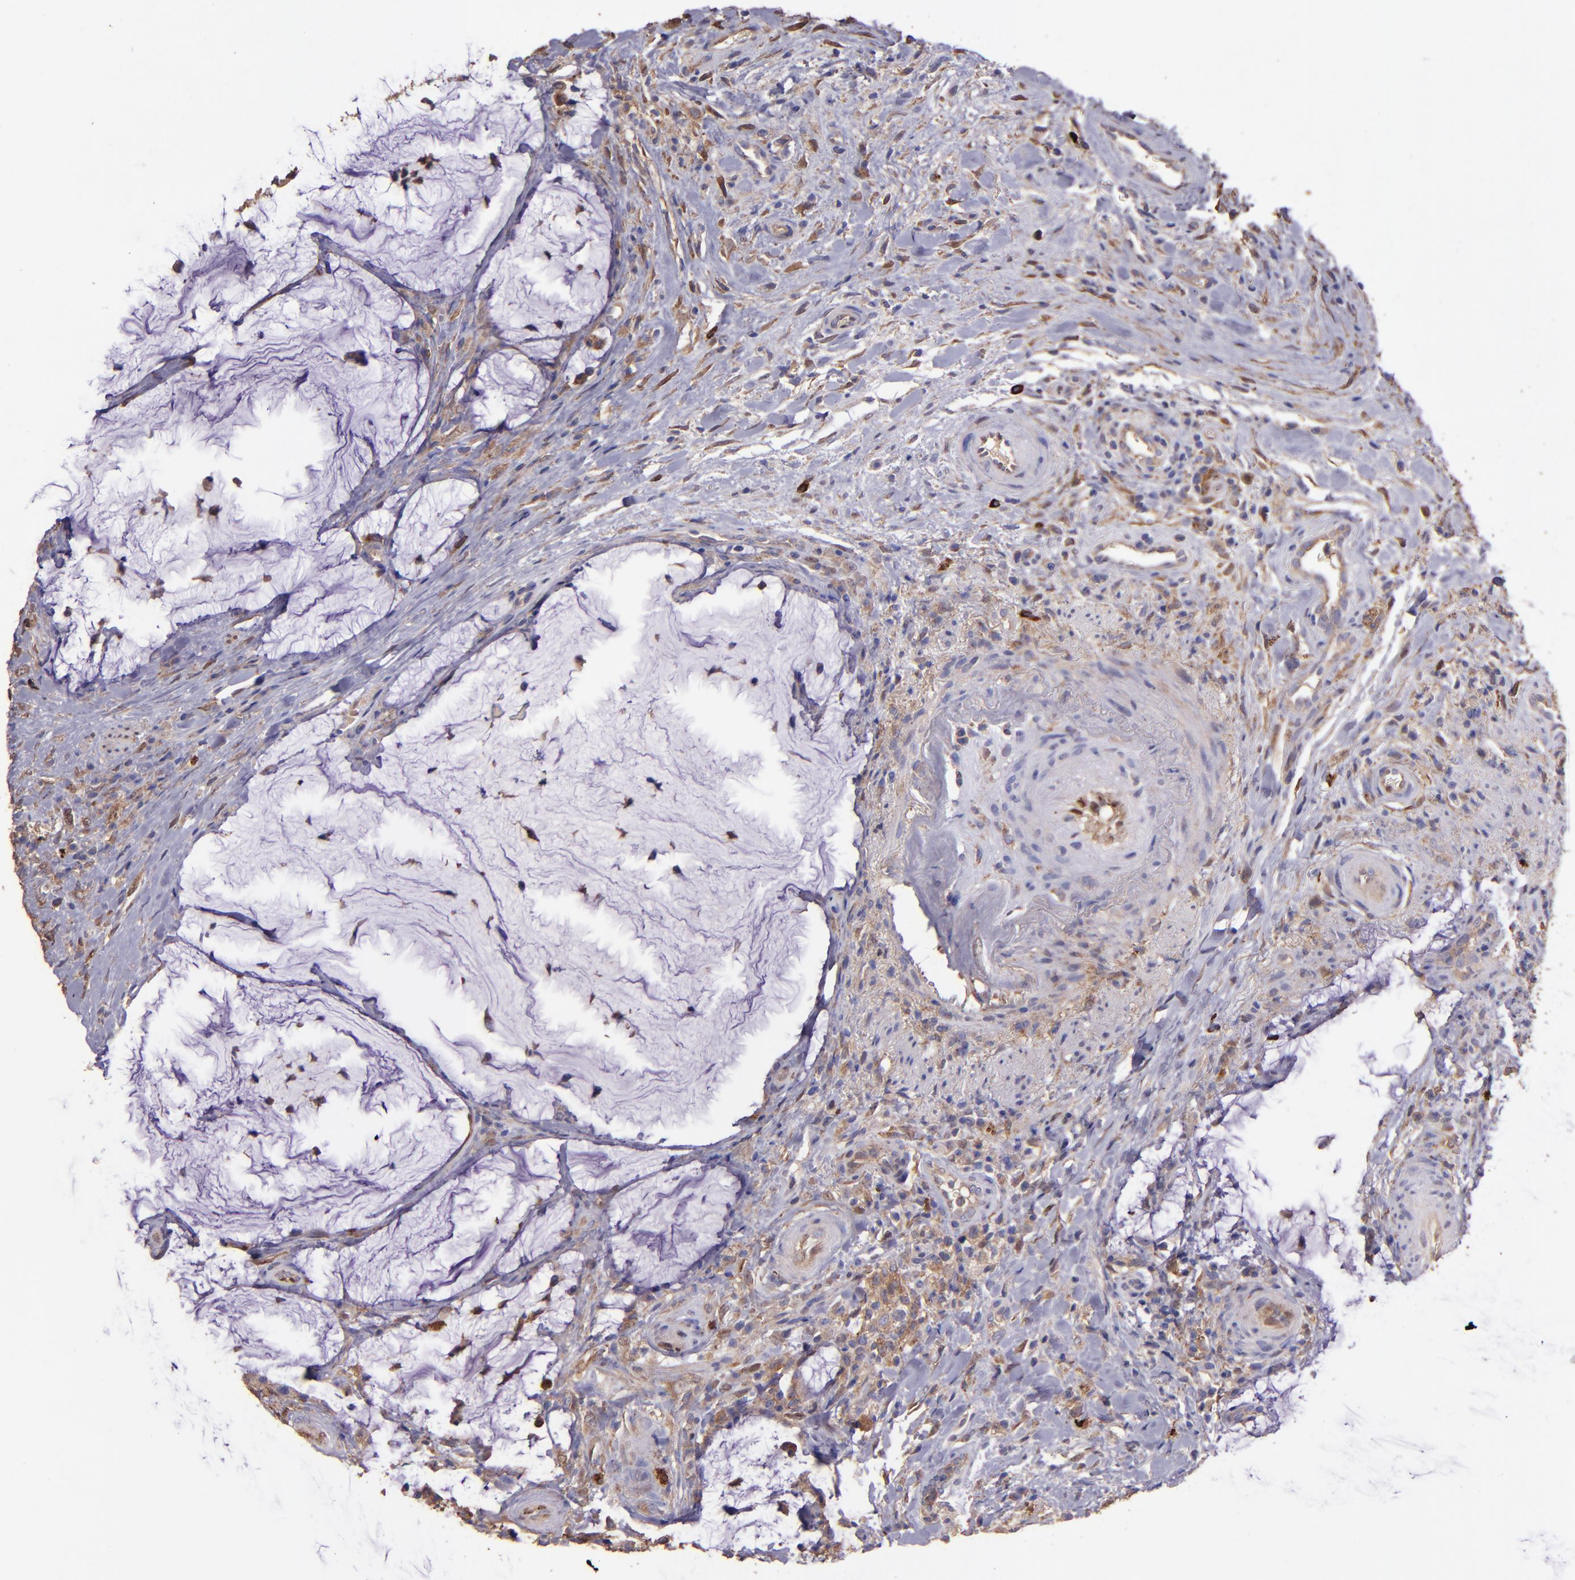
{"staining": {"intensity": "weak", "quantity": ">75%", "location": "cytoplasmic/membranous"}, "tissue": "colorectal cancer", "cell_type": "Tumor cells", "image_type": "cancer", "snomed": [{"axis": "morphology", "description": "Adenocarcinoma, NOS"}, {"axis": "topography", "description": "Rectum"}], "caption": "This is an image of immunohistochemistry staining of adenocarcinoma (colorectal), which shows weak positivity in the cytoplasmic/membranous of tumor cells.", "gene": "WASHC1", "patient": {"sex": "female", "age": 71}}